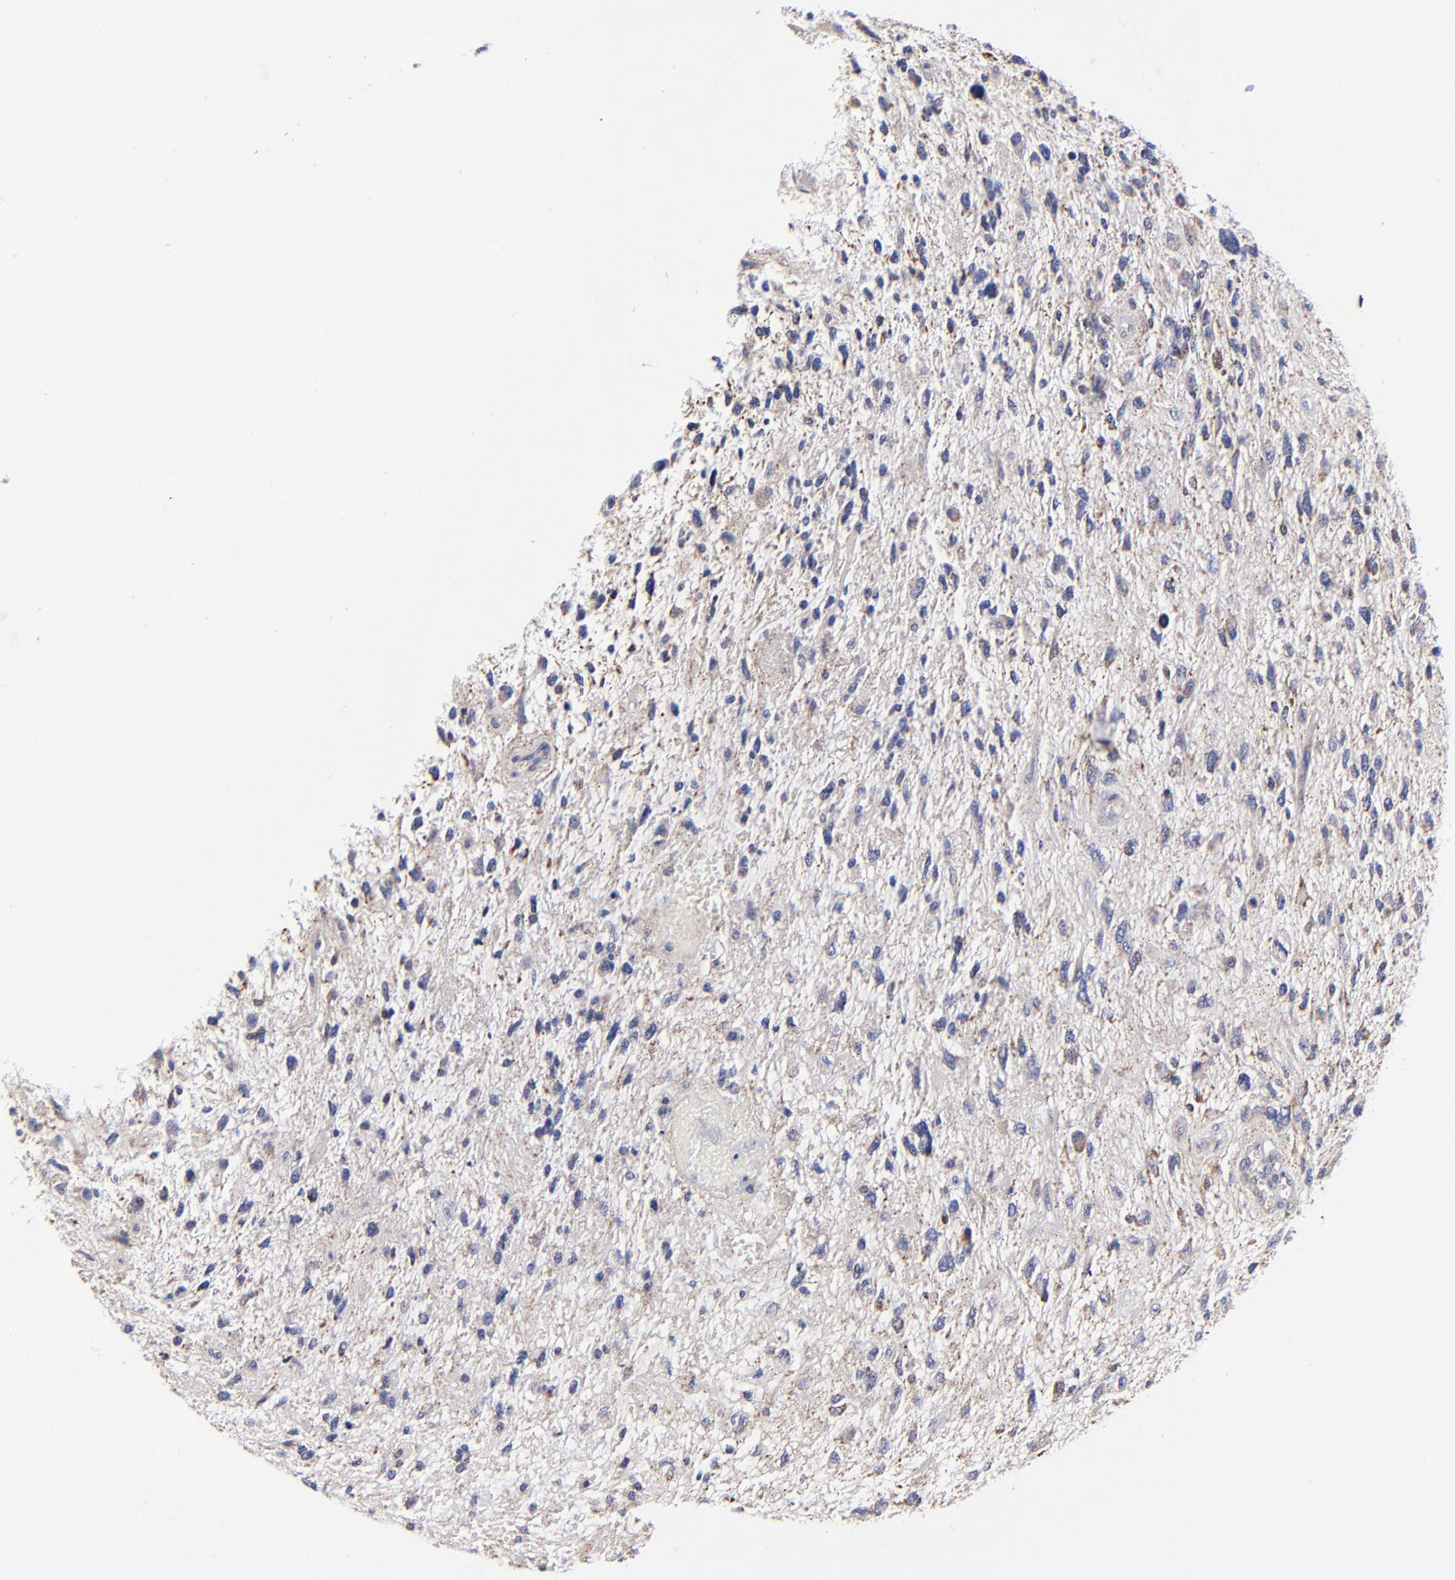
{"staining": {"intensity": "weak", "quantity": "<25%", "location": "cytoplasmic/membranous"}, "tissue": "glioma", "cell_type": "Tumor cells", "image_type": "cancer", "snomed": [{"axis": "morphology", "description": "Glioma, malignant, High grade"}, {"axis": "topography", "description": "Brain"}], "caption": "Immunohistochemical staining of human glioma exhibits no significant expression in tumor cells.", "gene": "FBXL12", "patient": {"sex": "female", "age": 60}}